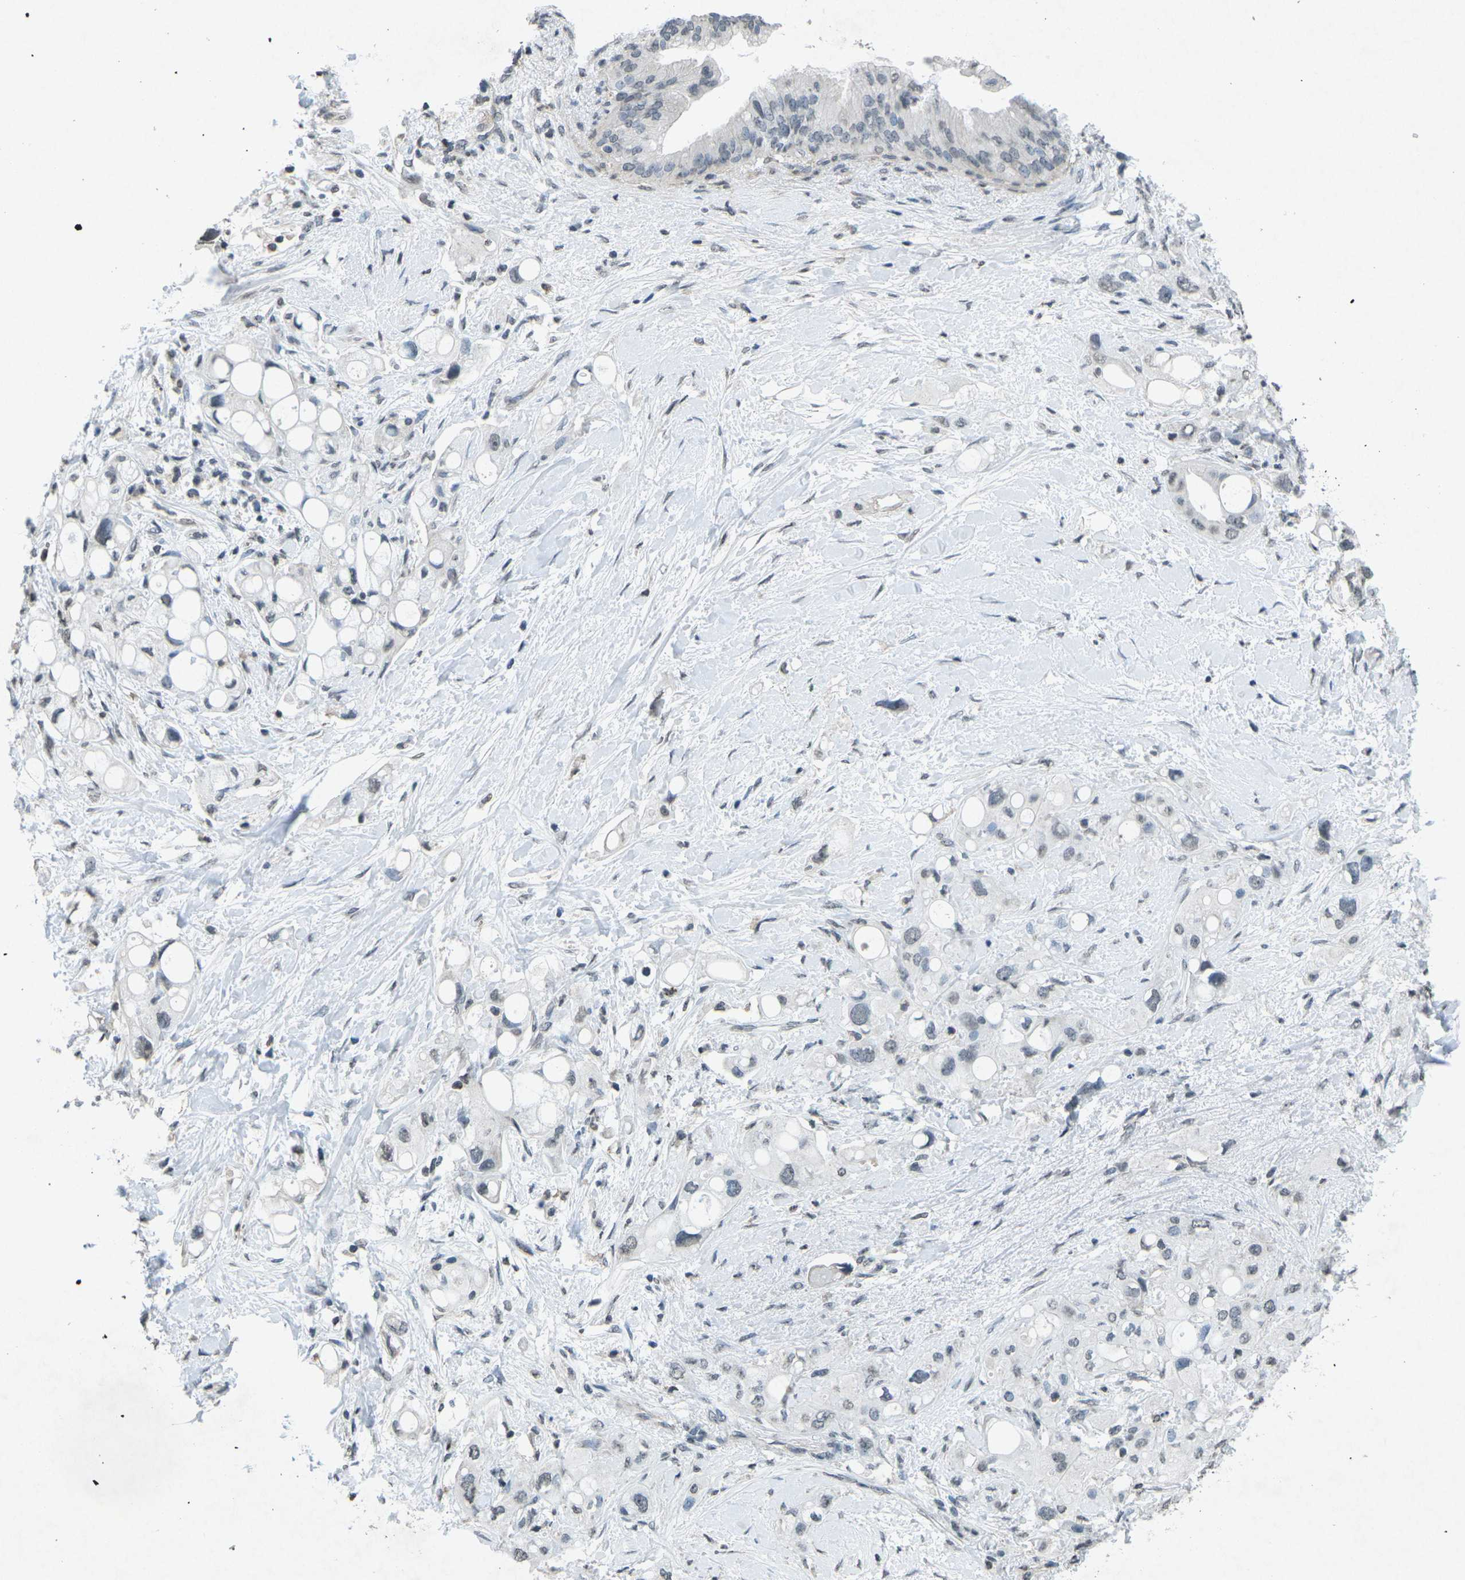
{"staining": {"intensity": "negative", "quantity": "none", "location": "none"}, "tissue": "pancreatic cancer", "cell_type": "Tumor cells", "image_type": "cancer", "snomed": [{"axis": "morphology", "description": "Adenocarcinoma, NOS"}, {"axis": "topography", "description": "Pancreas"}], "caption": "Immunohistochemistry (IHC) of pancreatic cancer (adenocarcinoma) demonstrates no expression in tumor cells. Nuclei are stained in blue.", "gene": "TFR2", "patient": {"sex": "female", "age": 56}}